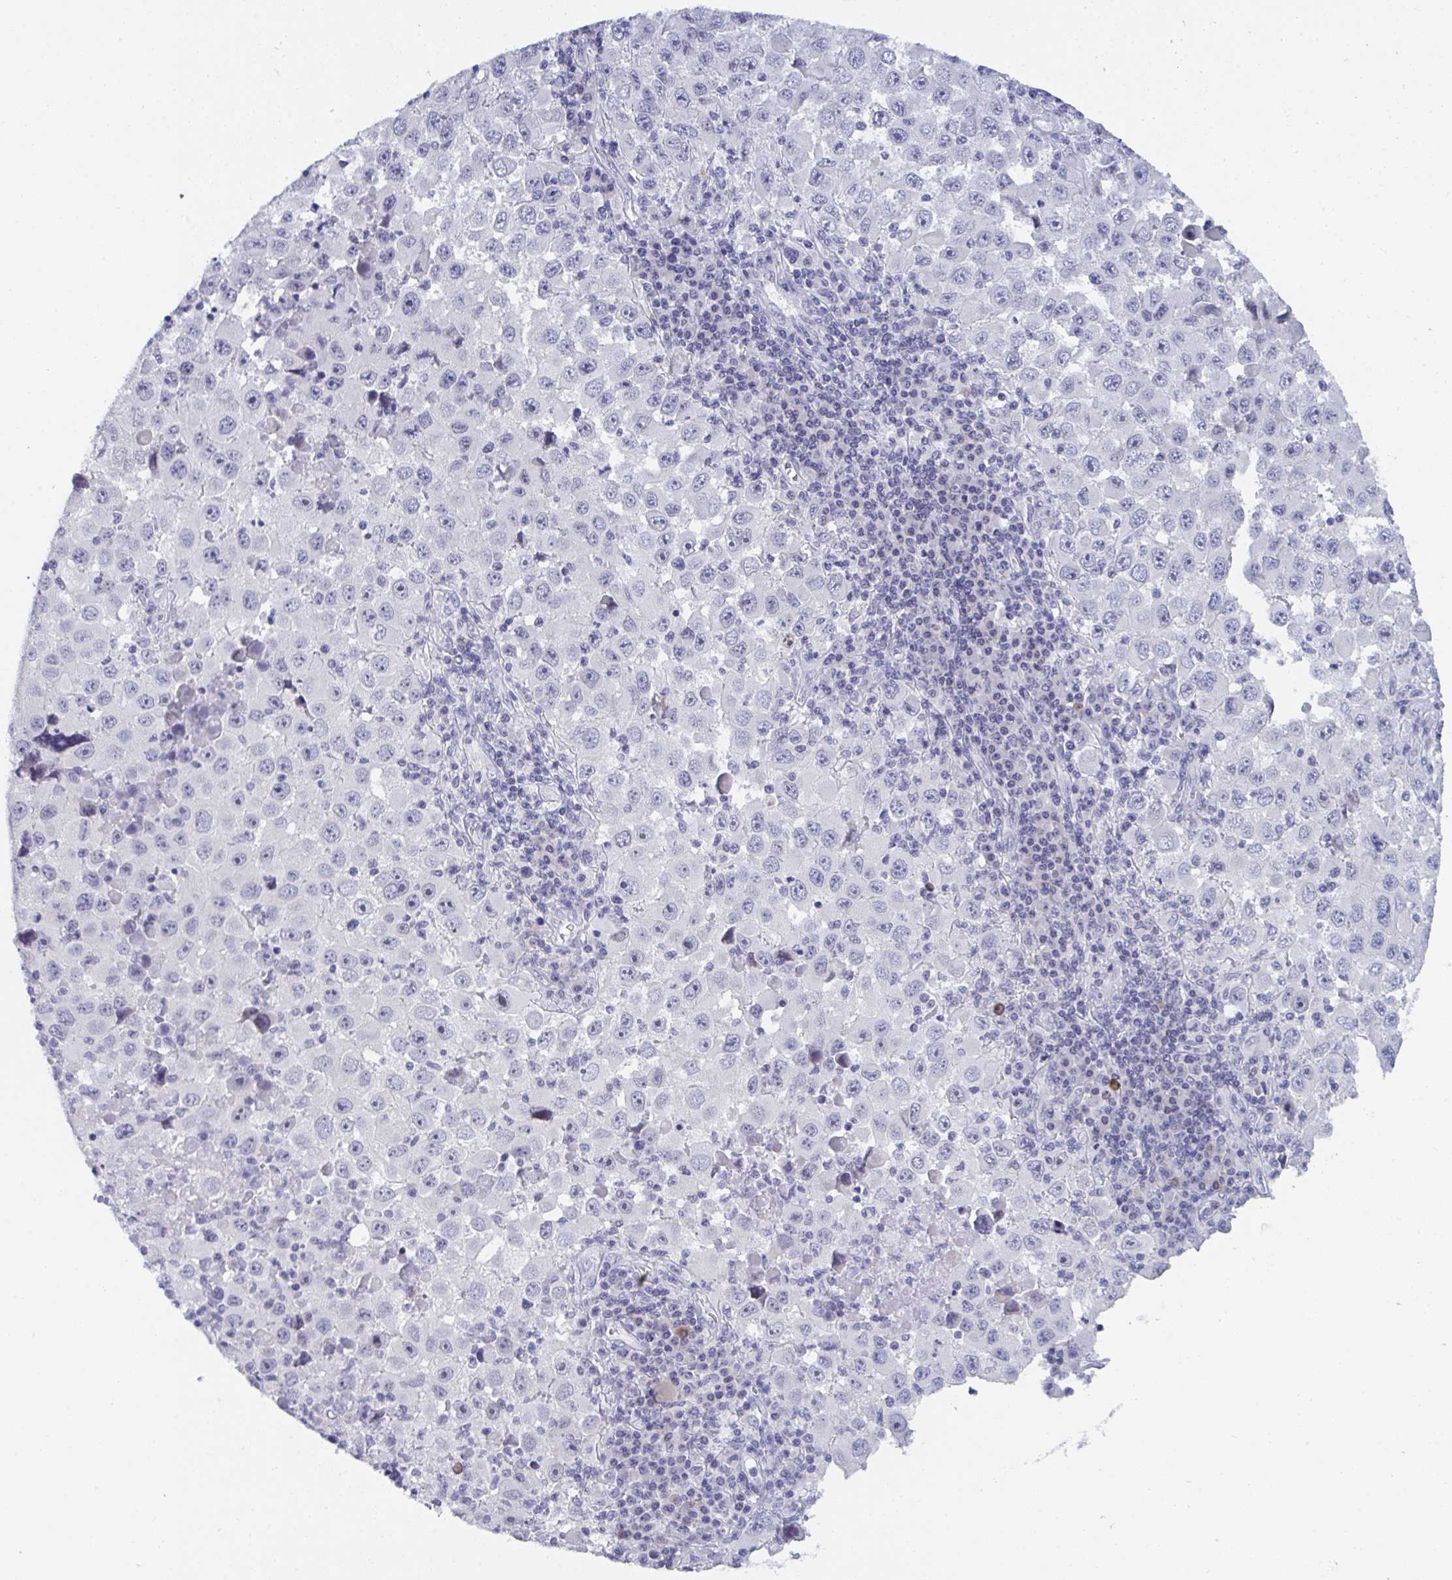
{"staining": {"intensity": "negative", "quantity": "none", "location": "none"}, "tissue": "melanoma", "cell_type": "Tumor cells", "image_type": "cancer", "snomed": [{"axis": "morphology", "description": "Malignant melanoma, Metastatic site"}, {"axis": "topography", "description": "Lymph node"}], "caption": "This is an immunohistochemistry (IHC) image of human malignant melanoma (metastatic site). There is no expression in tumor cells.", "gene": "BMAL2", "patient": {"sex": "female", "age": 67}}